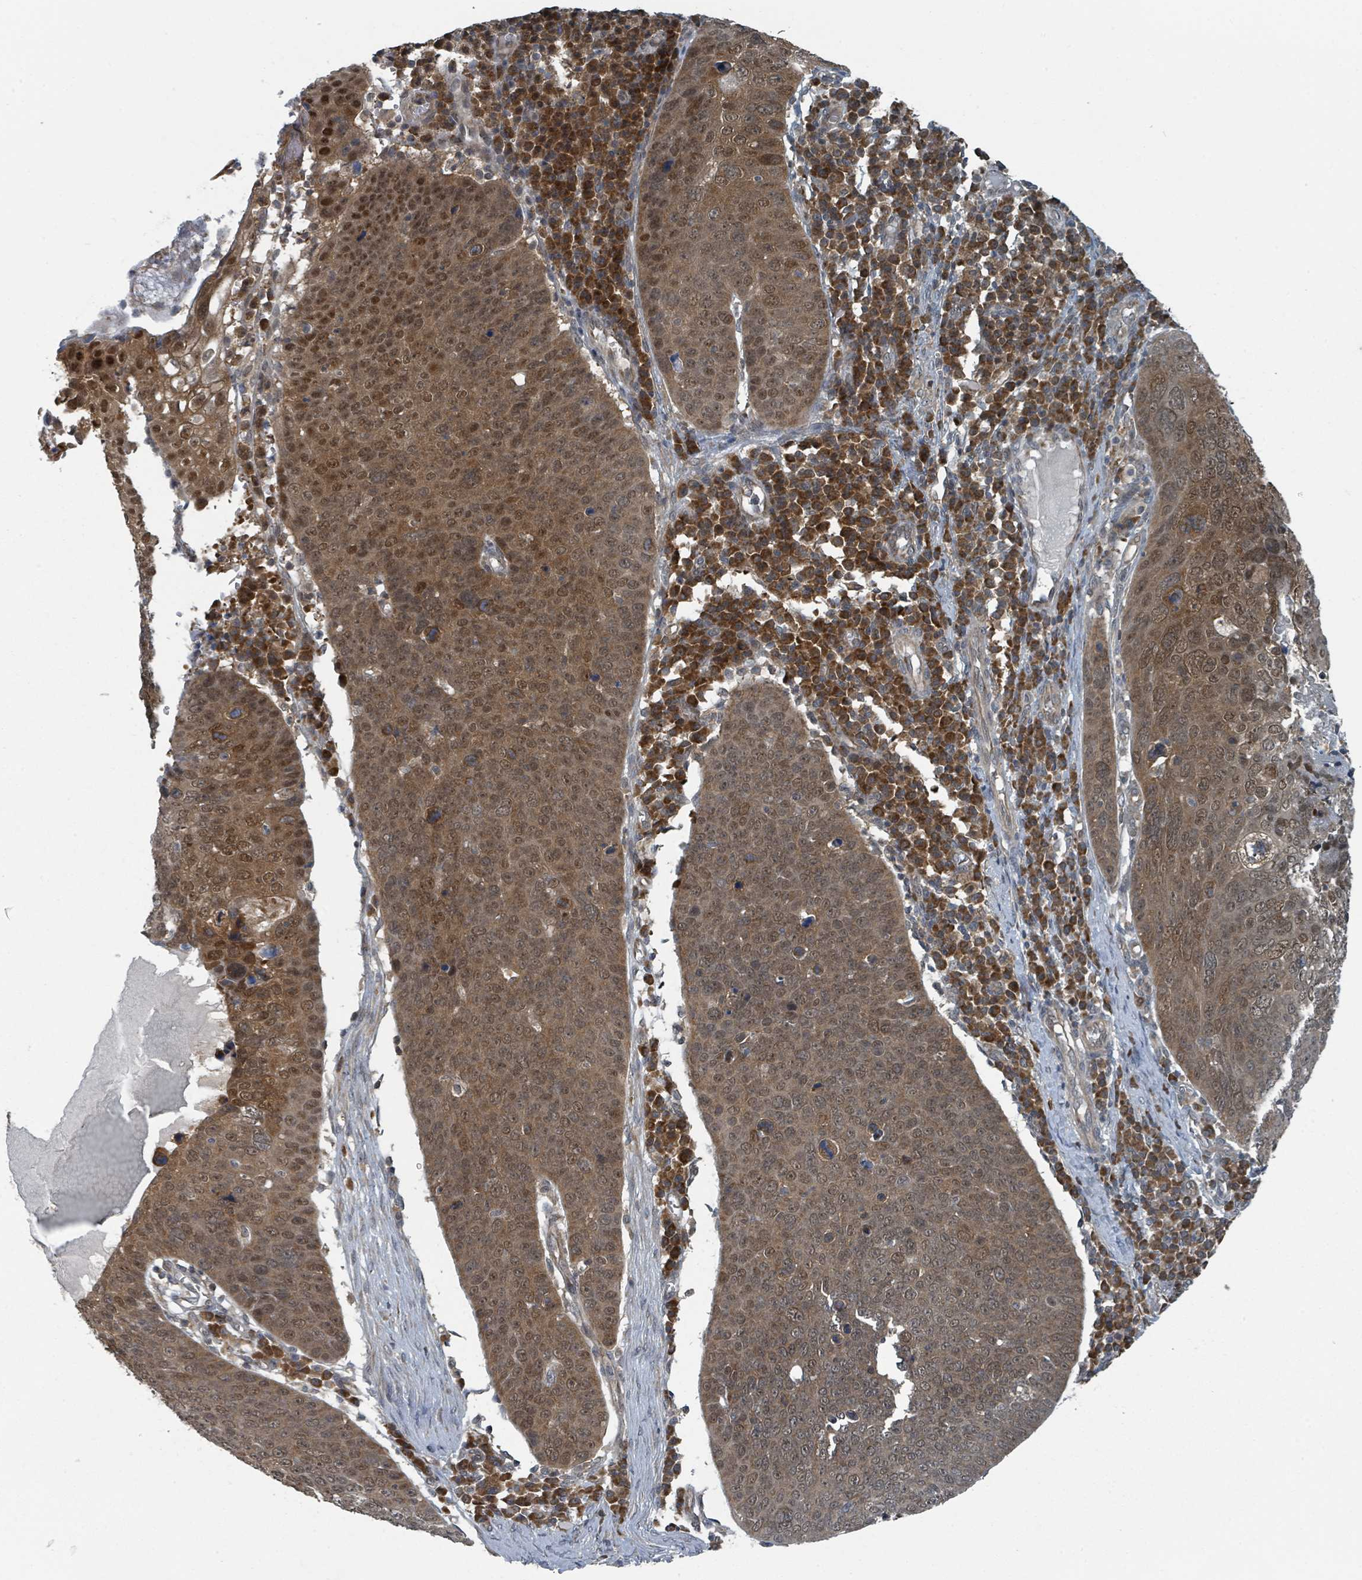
{"staining": {"intensity": "moderate", "quantity": ">75%", "location": "cytoplasmic/membranous,nuclear"}, "tissue": "skin cancer", "cell_type": "Tumor cells", "image_type": "cancer", "snomed": [{"axis": "morphology", "description": "Squamous cell carcinoma, NOS"}, {"axis": "topography", "description": "Skin"}], "caption": "A photomicrograph of human skin cancer stained for a protein demonstrates moderate cytoplasmic/membranous and nuclear brown staining in tumor cells.", "gene": "GOLGA7", "patient": {"sex": "male", "age": 71}}